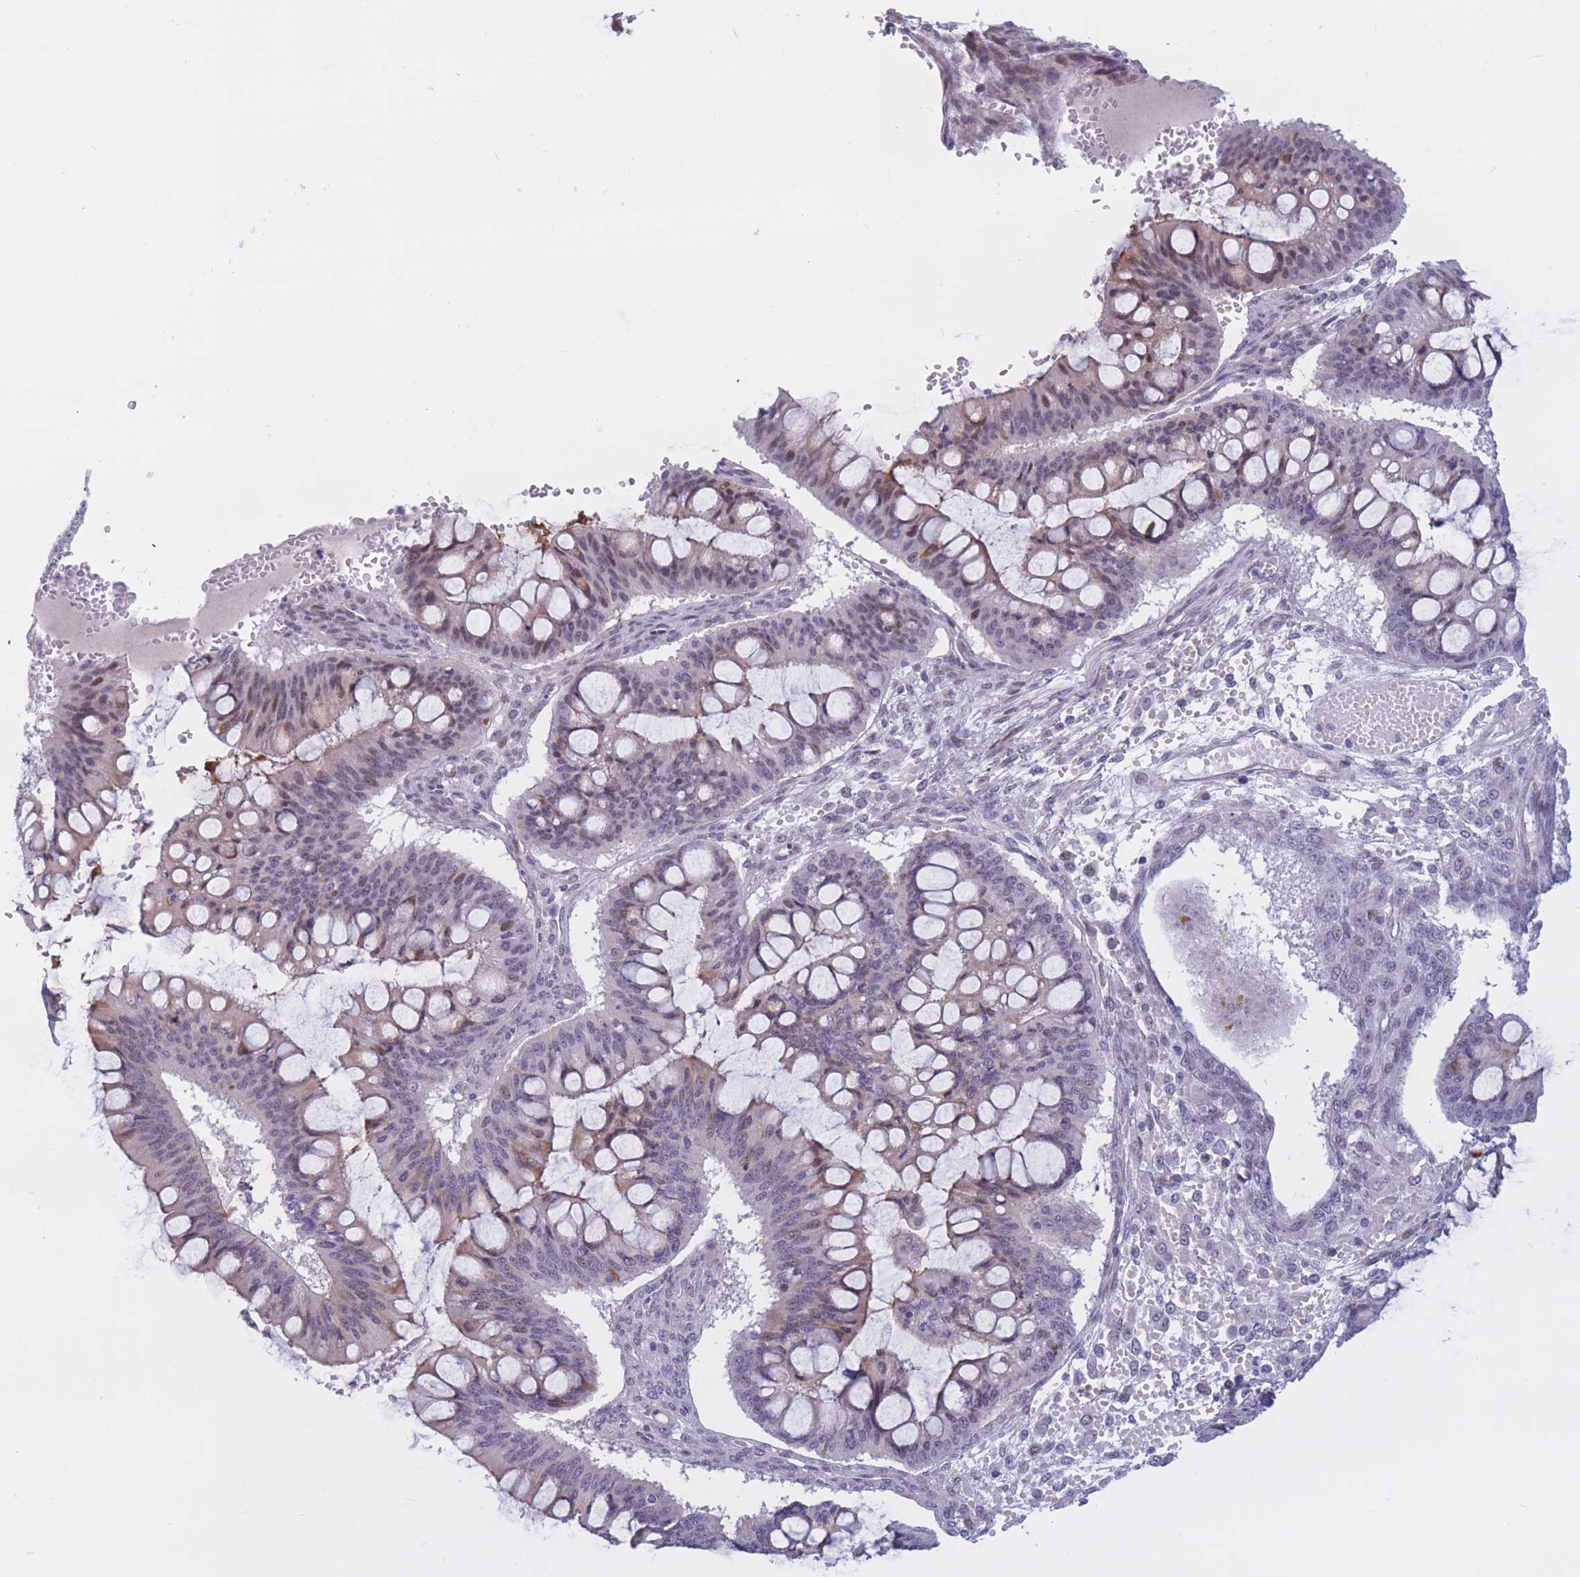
{"staining": {"intensity": "negative", "quantity": "none", "location": "none"}, "tissue": "ovarian cancer", "cell_type": "Tumor cells", "image_type": "cancer", "snomed": [{"axis": "morphology", "description": "Cystadenocarcinoma, mucinous, NOS"}, {"axis": "topography", "description": "Ovary"}], "caption": "Tumor cells show no significant protein staining in ovarian mucinous cystadenocarcinoma.", "gene": "BCL9L", "patient": {"sex": "female", "age": 73}}